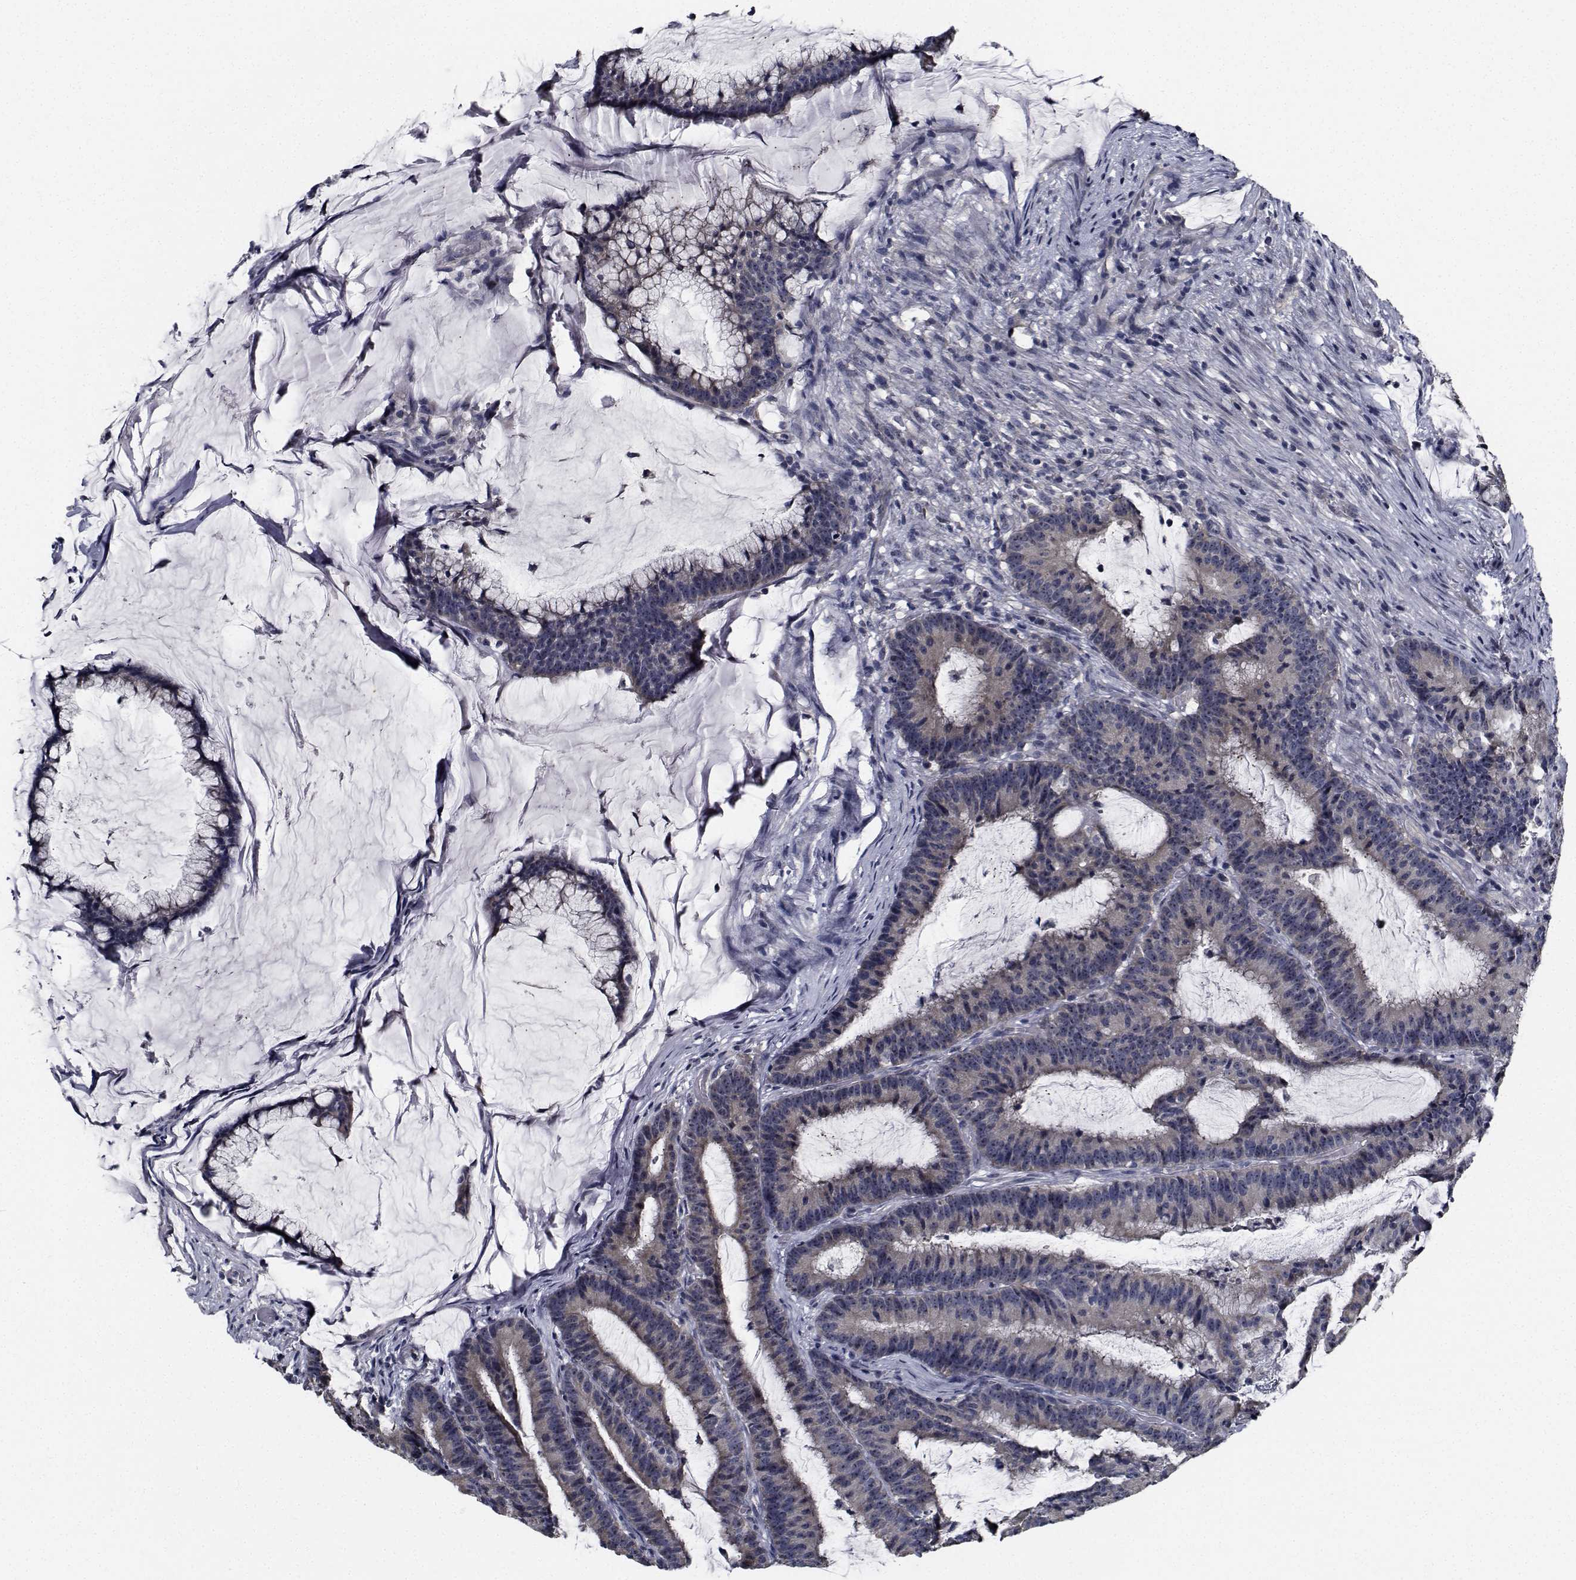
{"staining": {"intensity": "negative", "quantity": "none", "location": "none"}, "tissue": "colorectal cancer", "cell_type": "Tumor cells", "image_type": "cancer", "snomed": [{"axis": "morphology", "description": "Adenocarcinoma, NOS"}, {"axis": "topography", "description": "Colon"}], "caption": "Colorectal cancer (adenocarcinoma) was stained to show a protein in brown. There is no significant expression in tumor cells. Nuclei are stained in blue.", "gene": "NVL", "patient": {"sex": "female", "age": 78}}